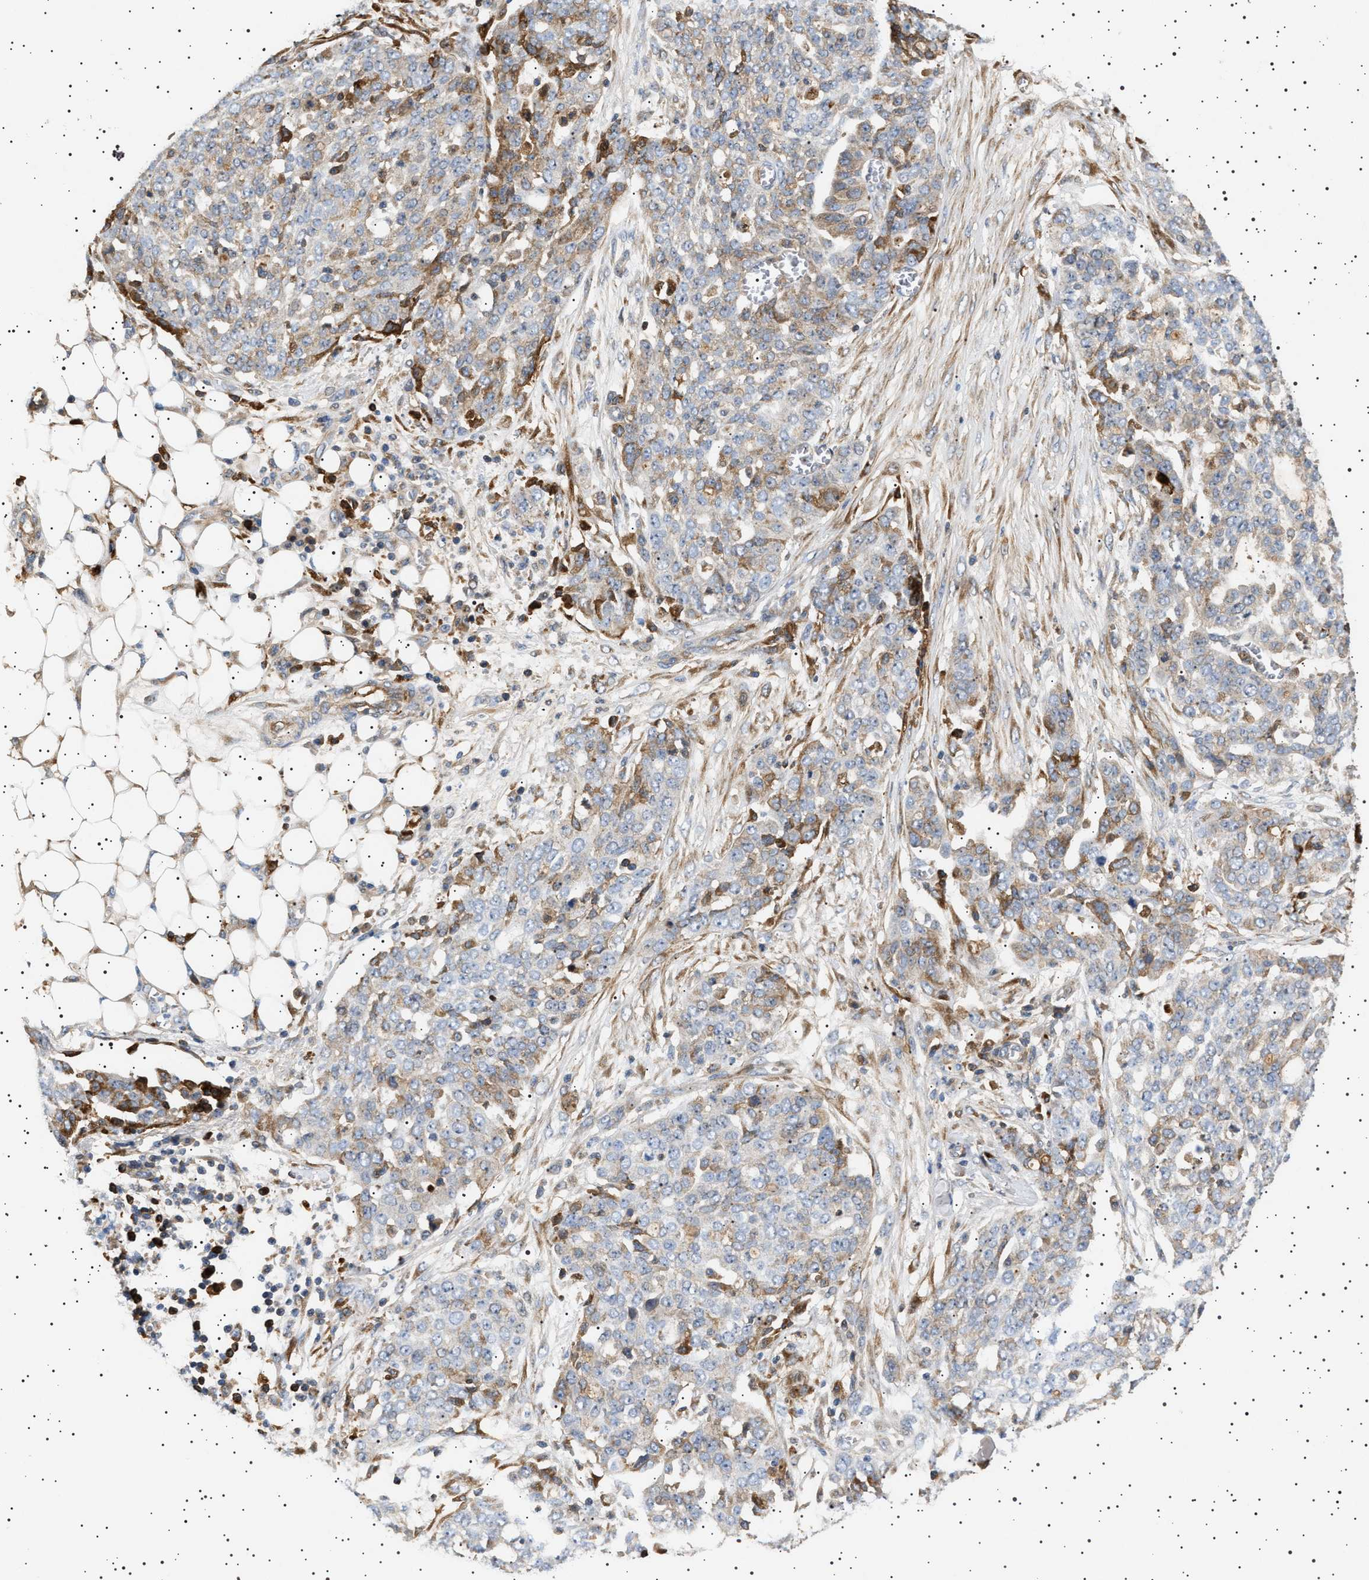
{"staining": {"intensity": "moderate", "quantity": "<25%", "location": "cytoplasmic/membranous"}, "tissue": "ovarian cancer", "cell_type": "Tumor cells", "image_type": "cancer", "snomed": [{"axis": "morphology", "description": "Cystadenocarcinoma, serous, NOS"}, {"axis": "topography", "description": "Soft tissue"}, {"axis": "topography", "description": "Ovary"}], "caption": "Protein staining of ovarian serous cystadenocarcinoma tissue reveals moderate cytoplasmic/membranous positivity in approximately <25% of tumor cells.", "gene": "FICD", "patient": {"sex": "female", "age": 57}}